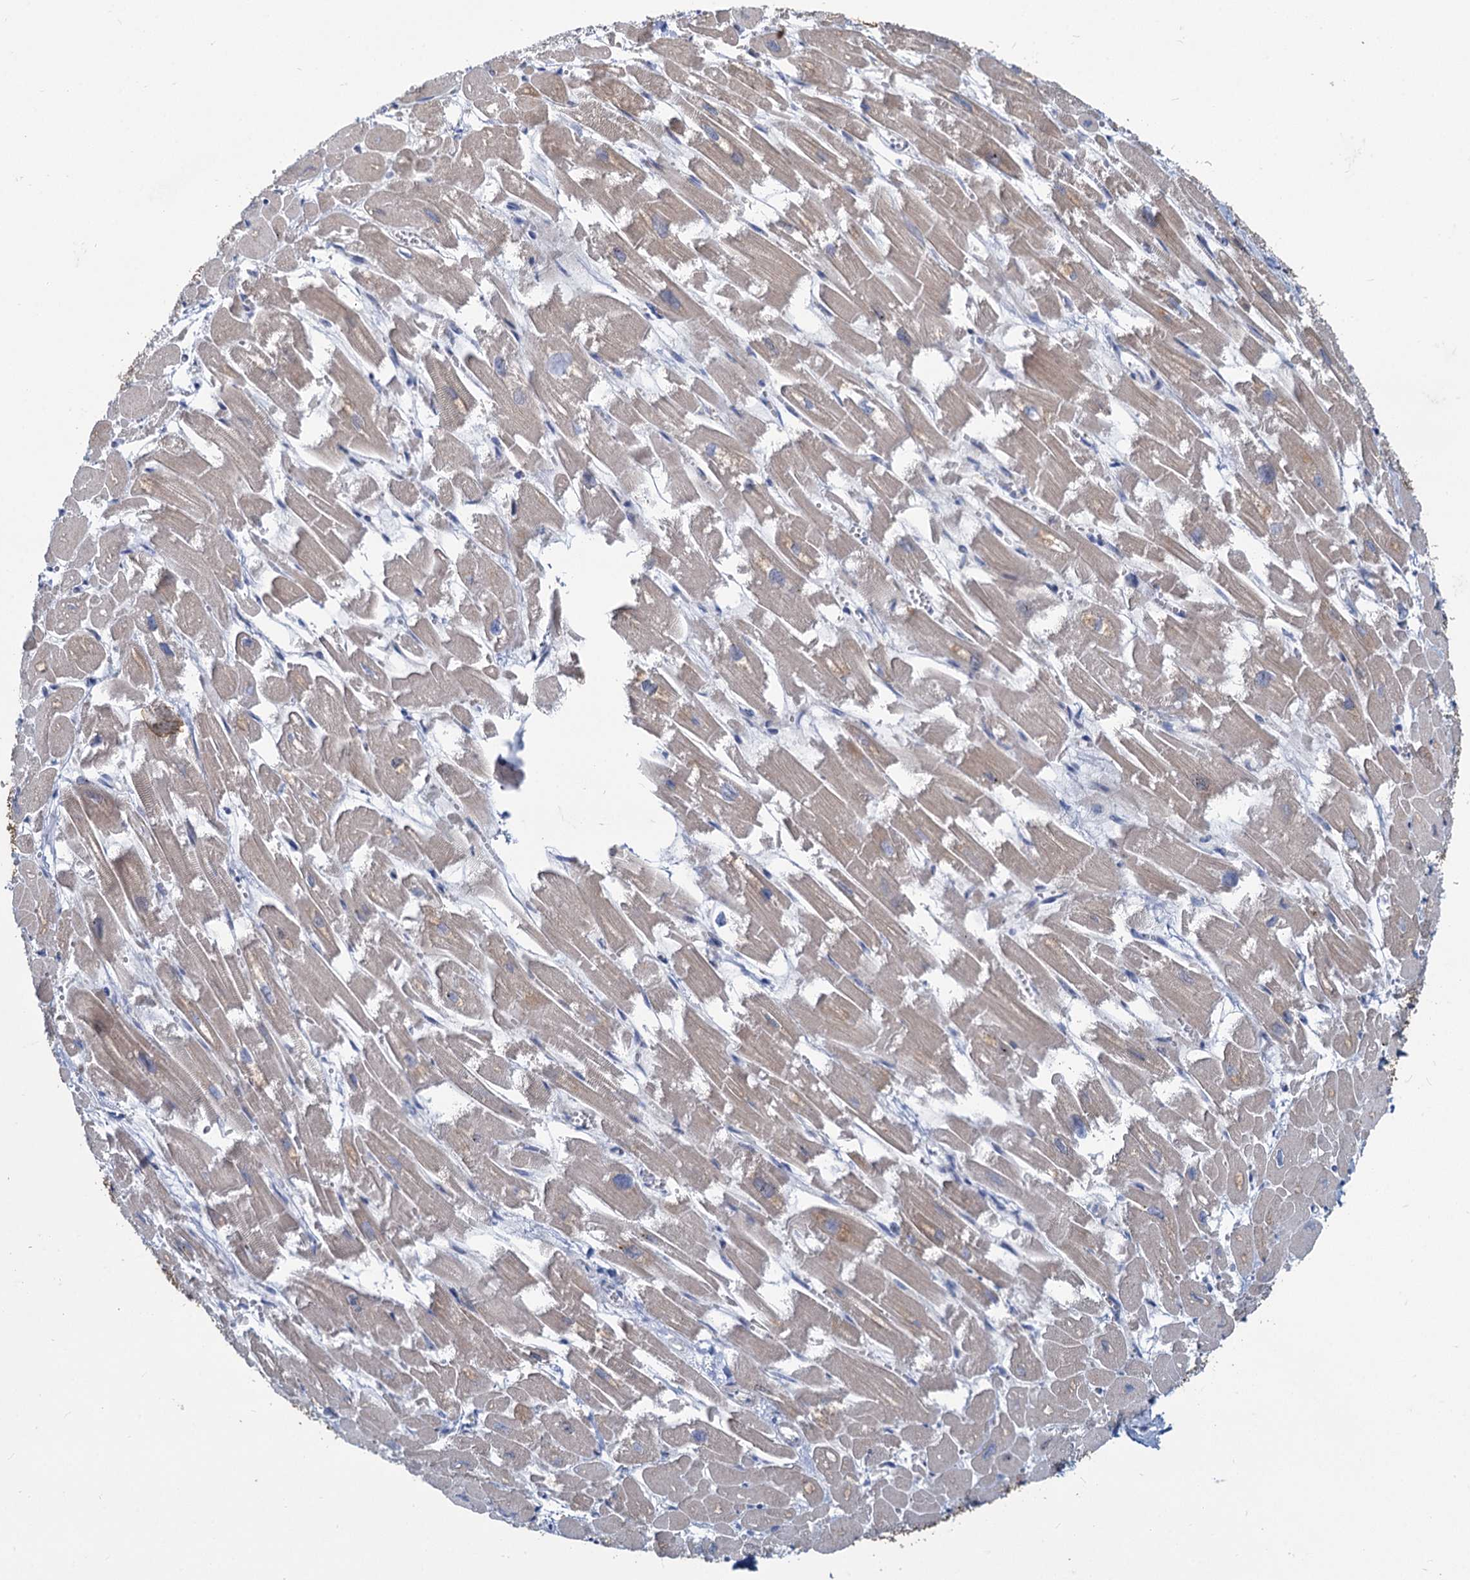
{"staining": {"intensity": "moderate", "quantity": "<25%", "location": "cytoplasmic/membranous"}, "tissue": "heart muscle", "cell_type": "Cardiomyocytes", "image_type": "normal", "snomed": [{"axis": "morphology", "description": "Normal tissue, NOS"}, {"axis": "topography", "description": "Heart"}], "caption": "An image showing moderate cytoplasmic/membranous expression in approximately <25% of cardiomyocytes in benign heart muscle, as visualized by brown immunohistochemical staining.", "gene": "PRSS35", "patient": {"sex": "male", "age": 54}}